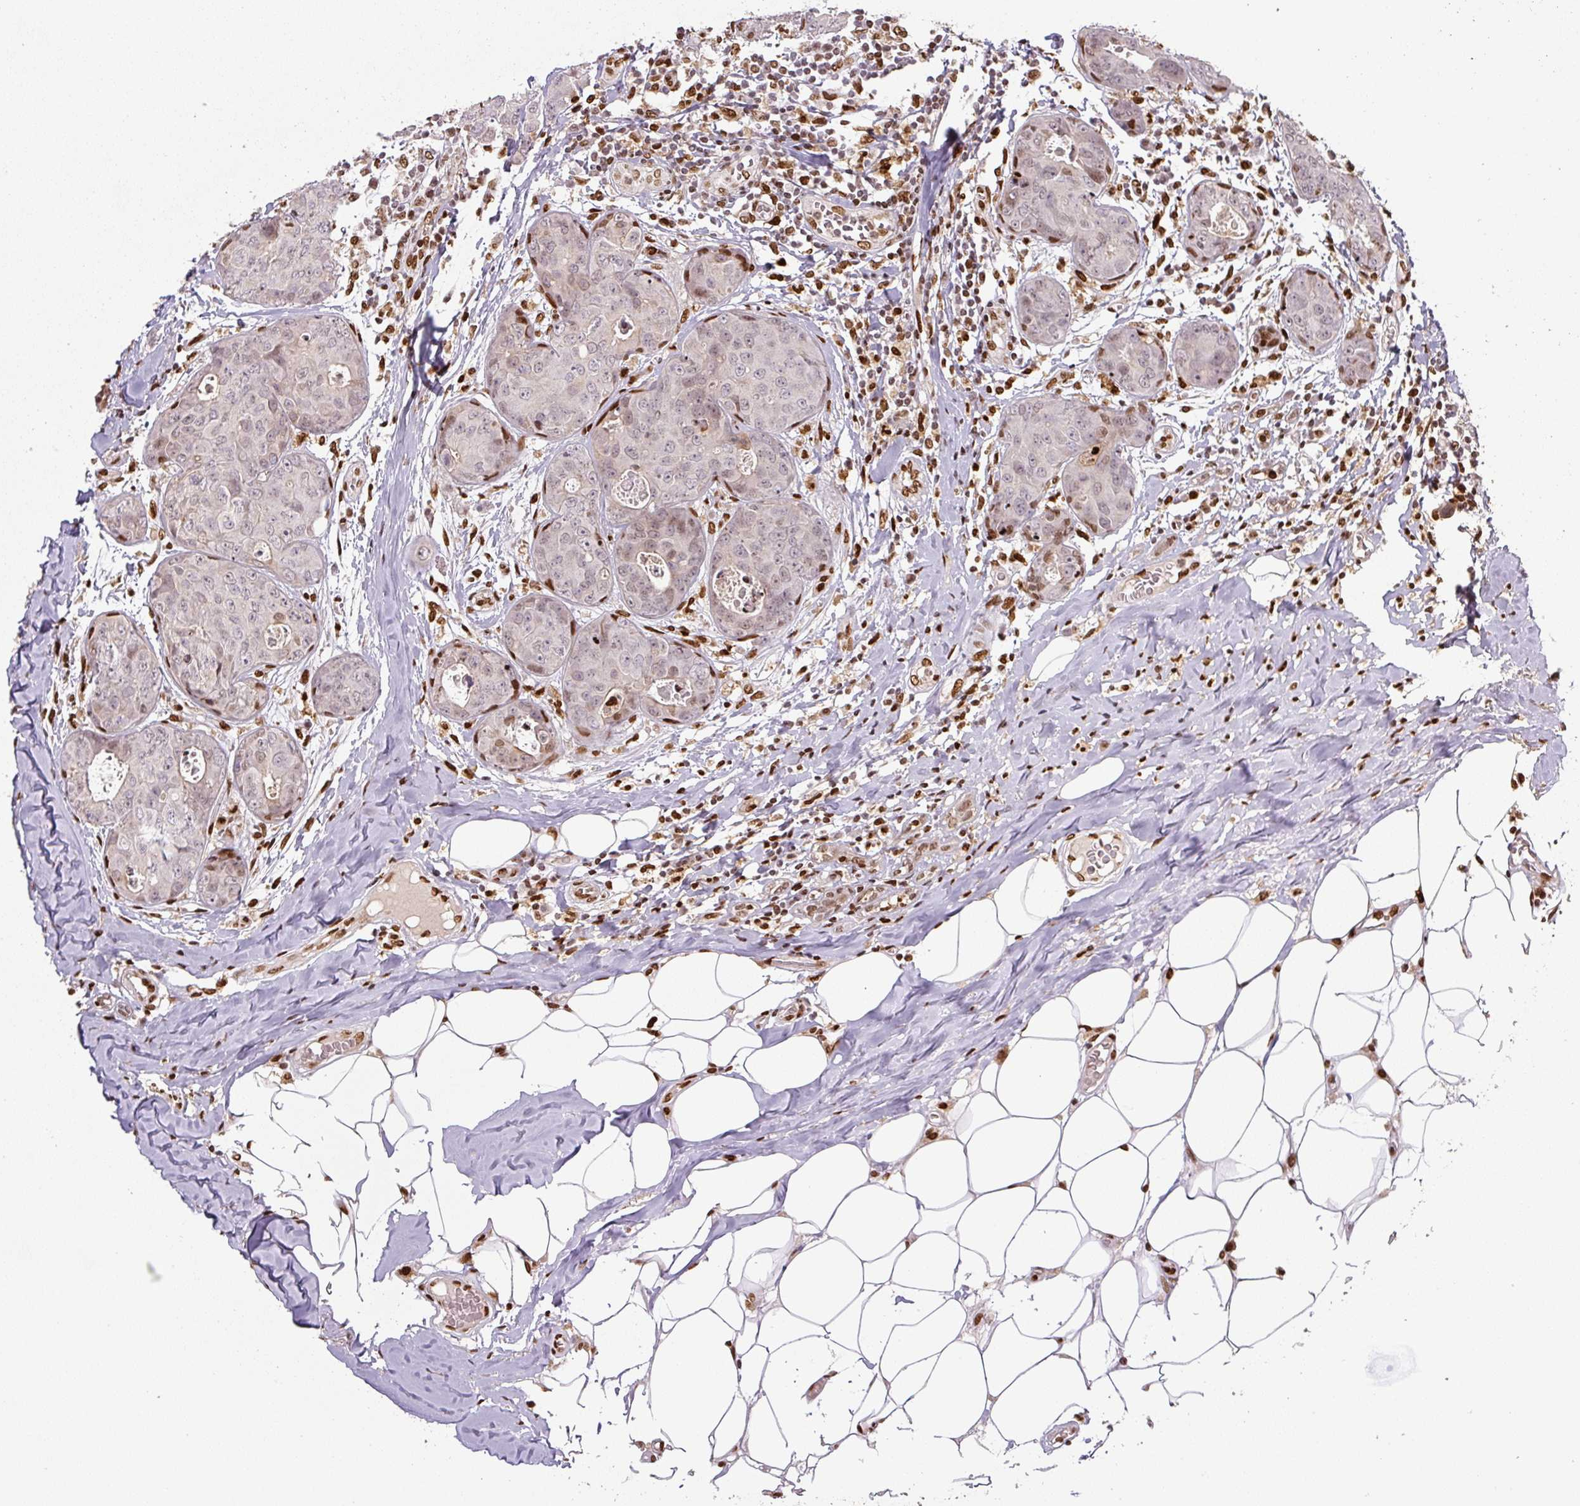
{"staining": {"intensity": "moderate", "quantity": "<25%", "location": "nuclear"}, "tissue": "breast cancer", "cell_type": "Tumor cells", "image_type": "cancer", "snomed": [{"axis": "morphology", "description": "Duct carcinoma"}, {"axis": "topography", "description": "Breast"}], "caption": "Protein staining exhibits moderate nuclear staining in approximately <25% of tumor cells in breast cancer (intraductal carcinoma). Nuclei are stained in blue.", "gene": "PYDC2", "patient": {"sex": "female", "age": 43}}